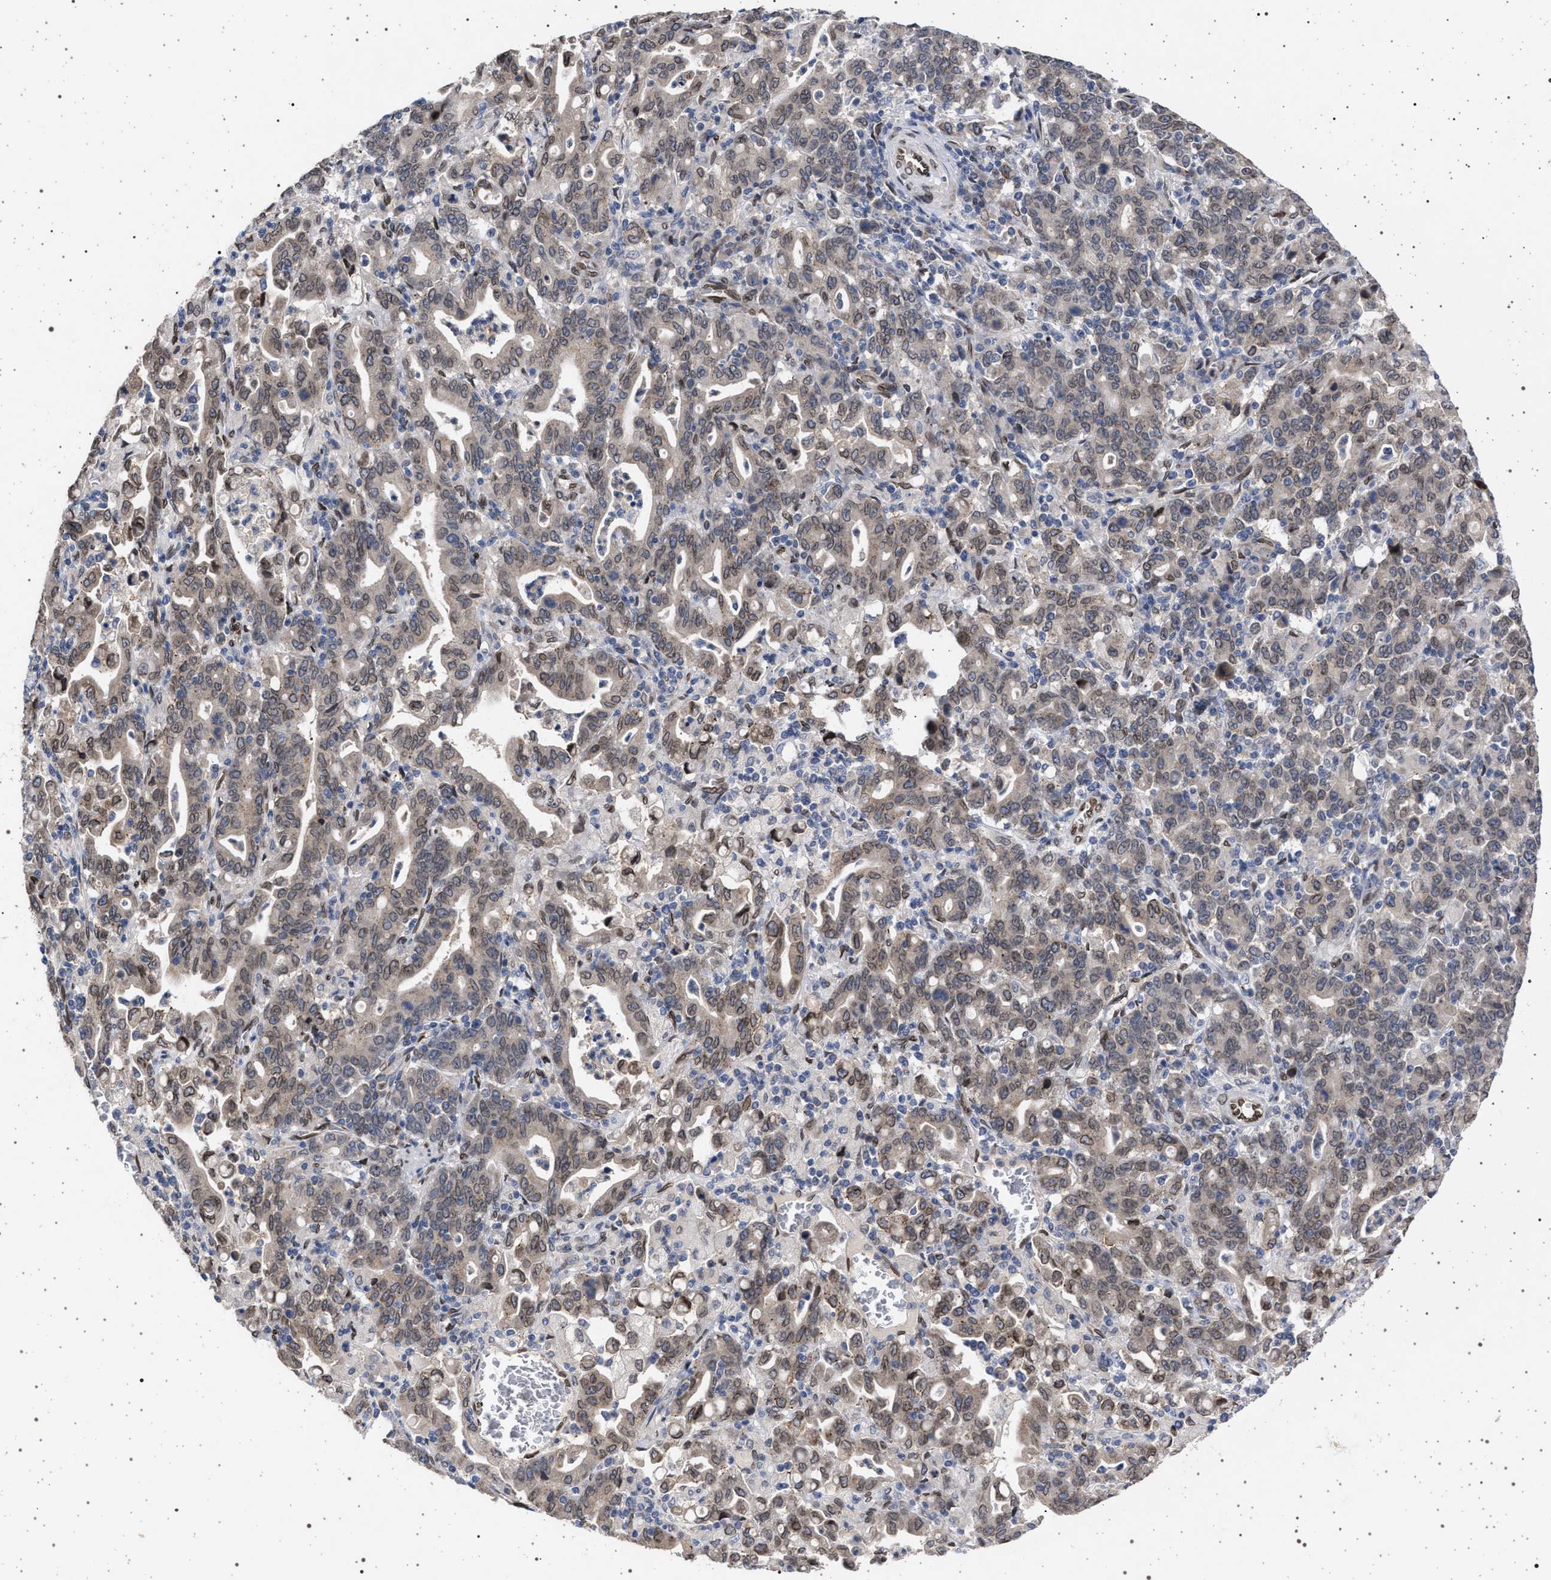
{"staining": {"intensity": "moderate", "quantity": "25%-75%", "location": "cytoplasmic/membranous,nuclear"}, "tissue": "stomach cancer", "cell_type": "Tumor cells", "image_type": "cancer", "snomed": [{"axis": "morphology", "description": "Adenocarcinoma, NOS"}, {"axis": "topography", "description": "Stomach, upper"}], "caption": "Immunohistochemistry (IHC) photomicrograph of neoplastic tissue: adenocarcinoma (stomach) stained using IHC displays medium levels of moderate protein expression localized specifically in the cytoplasmic/membranous and nuclear of tumor cells, appearing as a cytoplasmic/membranous and nuclear brown color.", "gene": "ING2", "patient": {"sex": "male", "age": 69}}